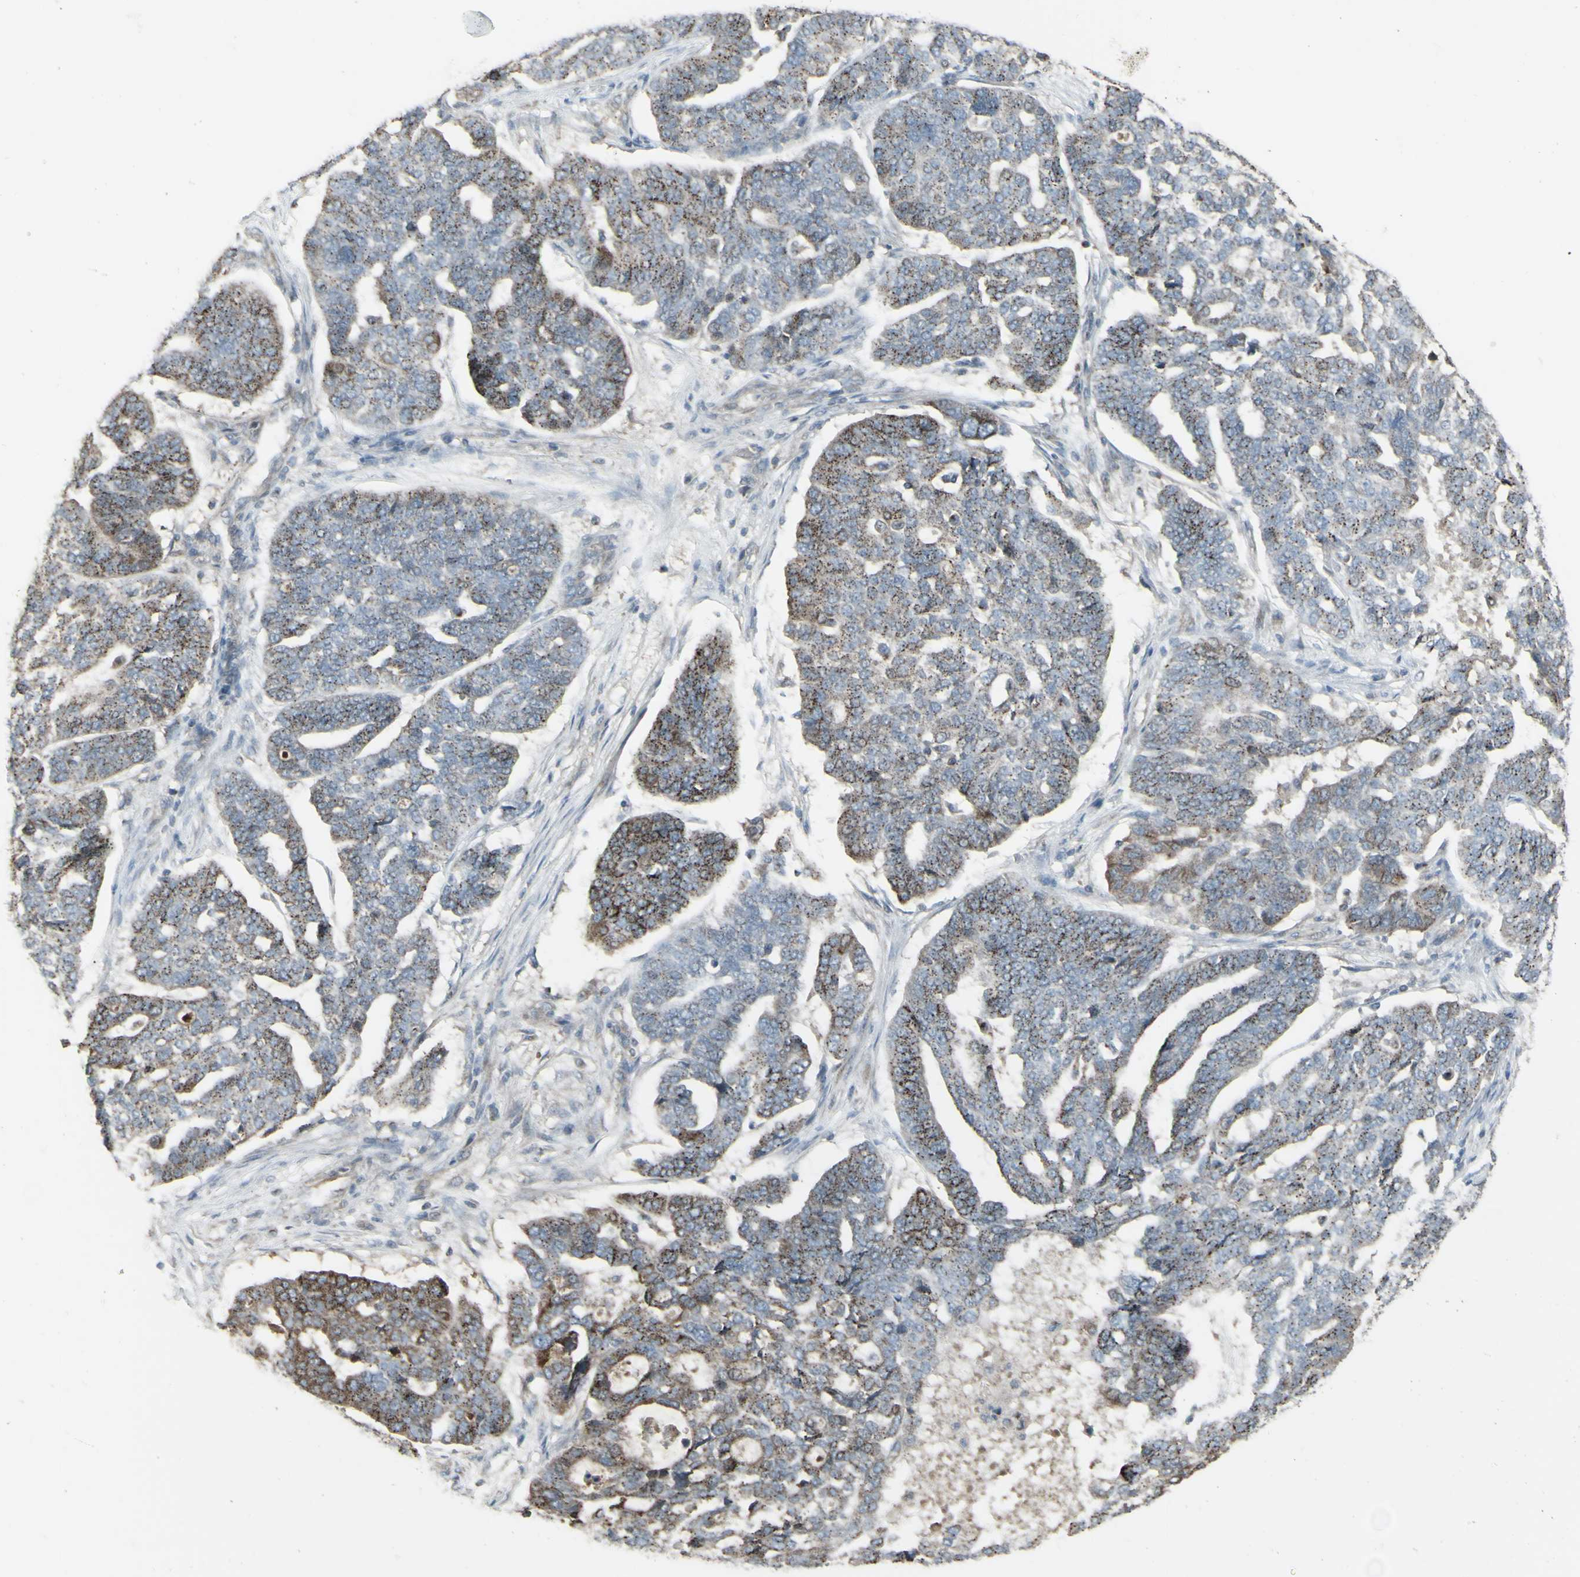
{"staining": {"intensity": "strong", "quantity": "25%-75%", "location": "cytoplasmic/membranous"}, "tissue": "ovarian cancer", "cell_type": "Tumor cells", "image_type": "cancer", "snomed": [{"axis": "morphology", "description": "Cystadenocarcinoma, serous, NOS"}, {"axis": "topography", "description": "Ovary"}], "caption": "This is a photomicrograph of IHC staining of serous cystadenocarcinoma (ovarian), which shows strong positivity in the cytoplasmic/membranous of tumor cells.", "gene": "GALNT6", "patient": {"sex": "female", "age": 59}}